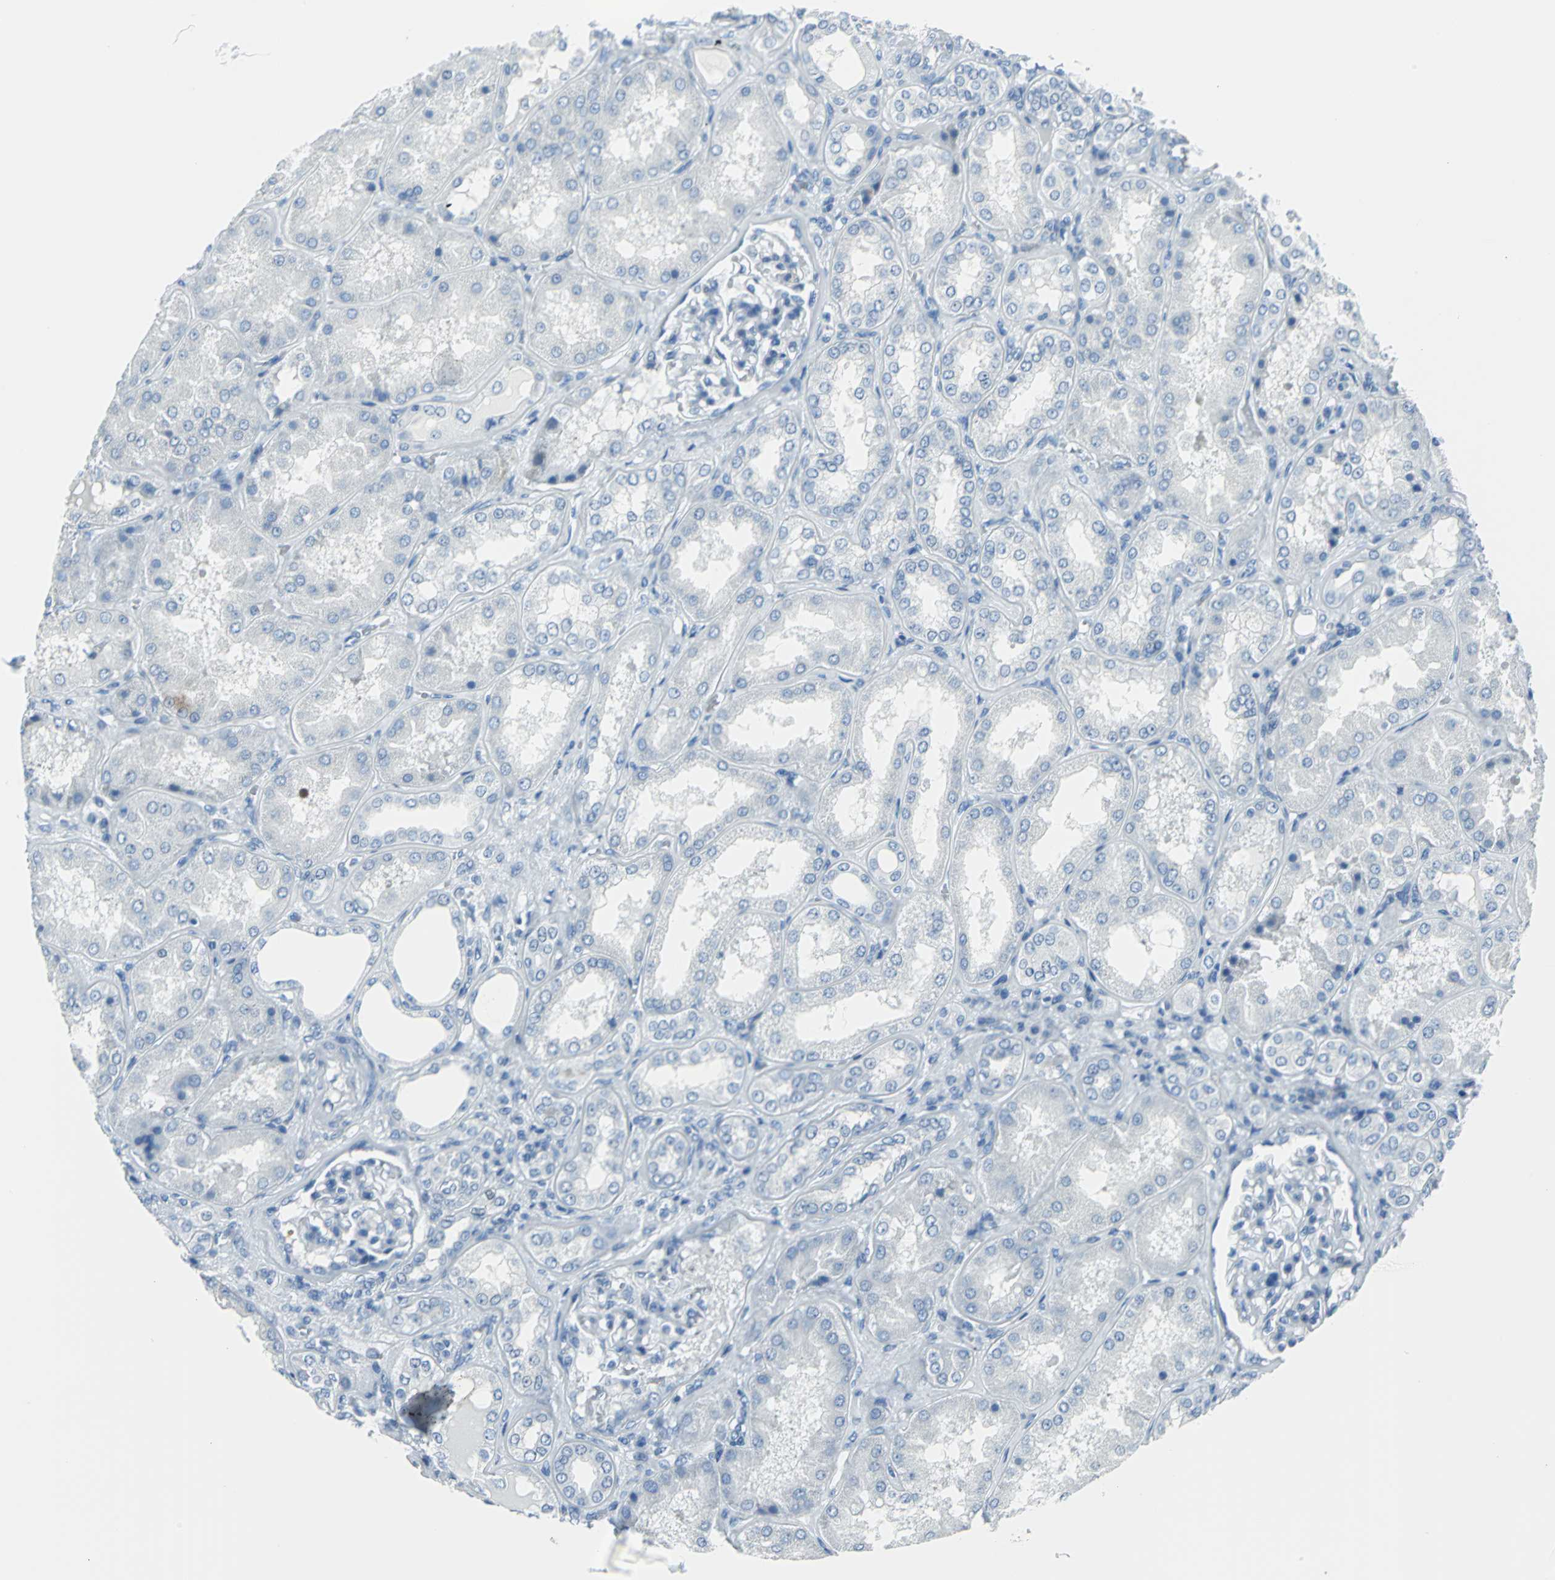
{"staining": {"intensity": "negative", "quantity": "none", "location": "none"}, "tissue": "kidney", "cell_type": "Cells in glomeruli", "image_type": "normal", "snomed": [{"axis": "morphology", "description": "Normal tissue, NOS"}, {"axis": "topography", "description": "Kidney"}], "caption": "Image shows no significant protein positivity in cells in glomeruli of normal kidney. (DAB (3,3'-diaminobenzidine) immunohistochemistry, high magnification).", "gene": "DNAI2", "patient": {"sex": "female", "age": 56}}